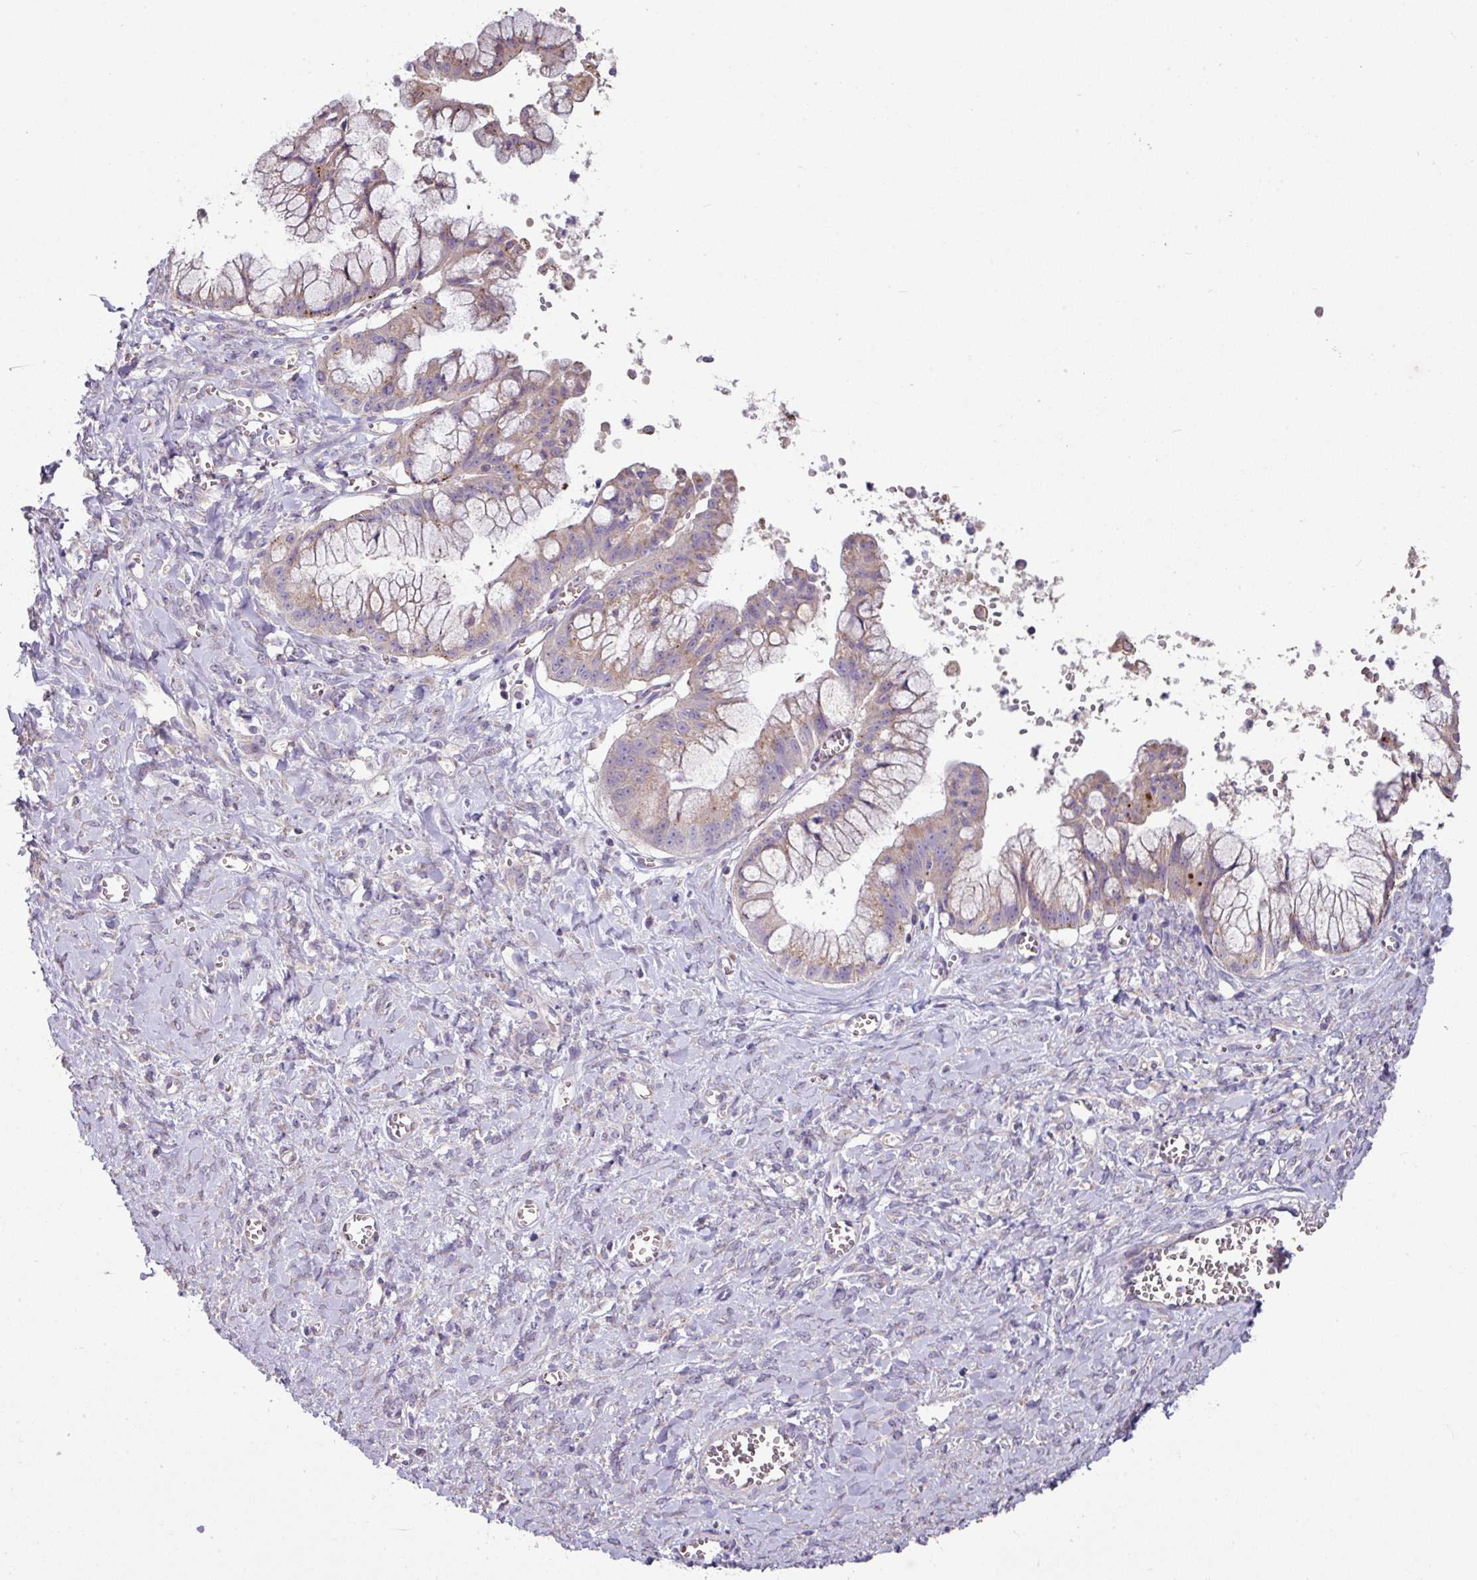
{"staining": {"intensity": "weak", "quantity": ">75%", "location": "cytoplasmic/membranous"}, "tissue": "ovarian cancer", "cell_type": "Tumor cells", "image_type": "cancer", "snomed": [{"axis": "morphology", "description": "Cystadenocarcinoma, mucinous, NOS"}, {"axis": "topography", "description": "Ovary"}], "caption": "A brown stain labels weak cytoplasmic/membranous expression of a protein in human ovarian cancer (mucinous cystadenocarcinoma) tumor cells.", "gene": "LRRC9", "patient": {"sex": "female", "age": 70}}